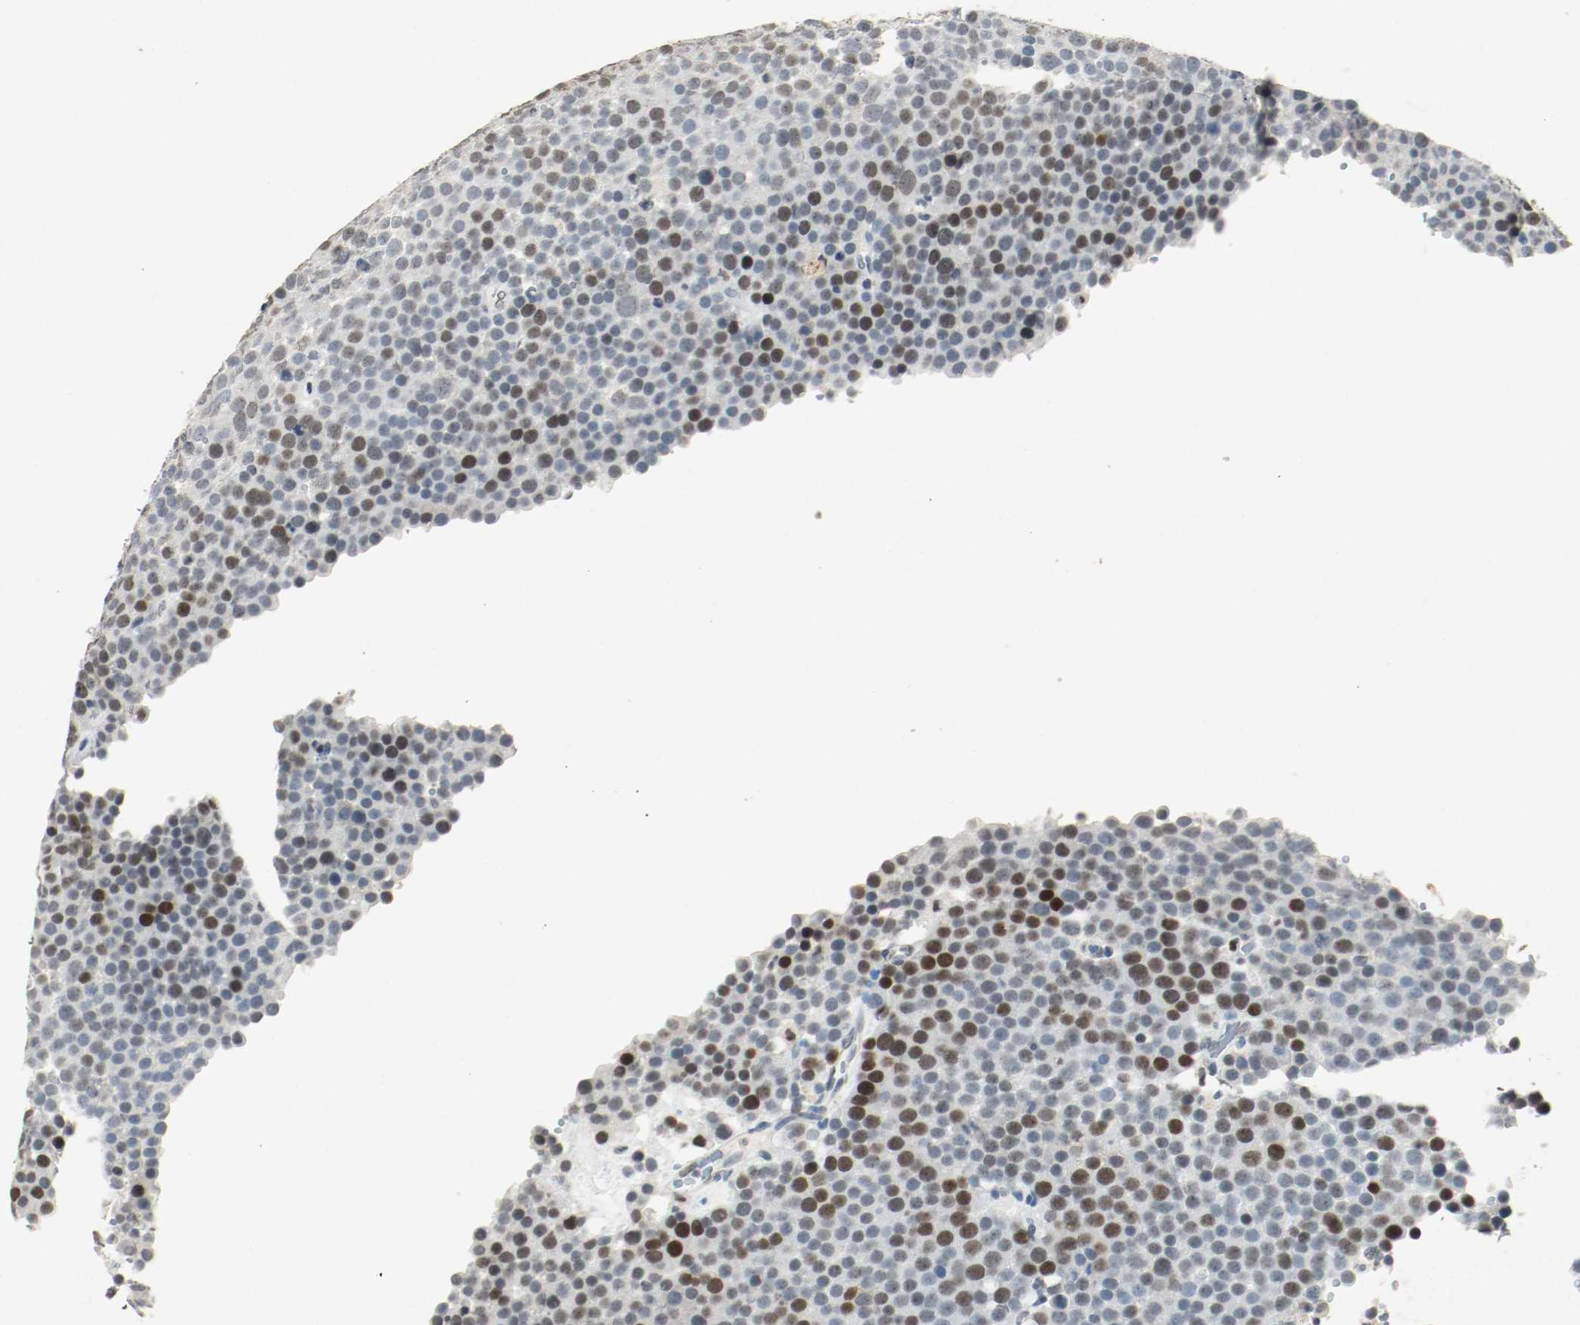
{"staining": {"intensity": "strong", "quantity": "25%-75%", "location": "nuclear"}, "tissue": "testis cancer", "cell_type": "Tumor cells", "image_type": "cancer", "snomed": [{"axis": "morphology", "description": "Seminoma, NOS"}, {"axis": "topography", "description": "Testis"}], "caption": "Tumor cells demonstrate strong nuclear expression in approximately 25%-75% of cells in testis cancer.", "gene": "DNMT1", "patient": {"sex": "male", "age": 71}}